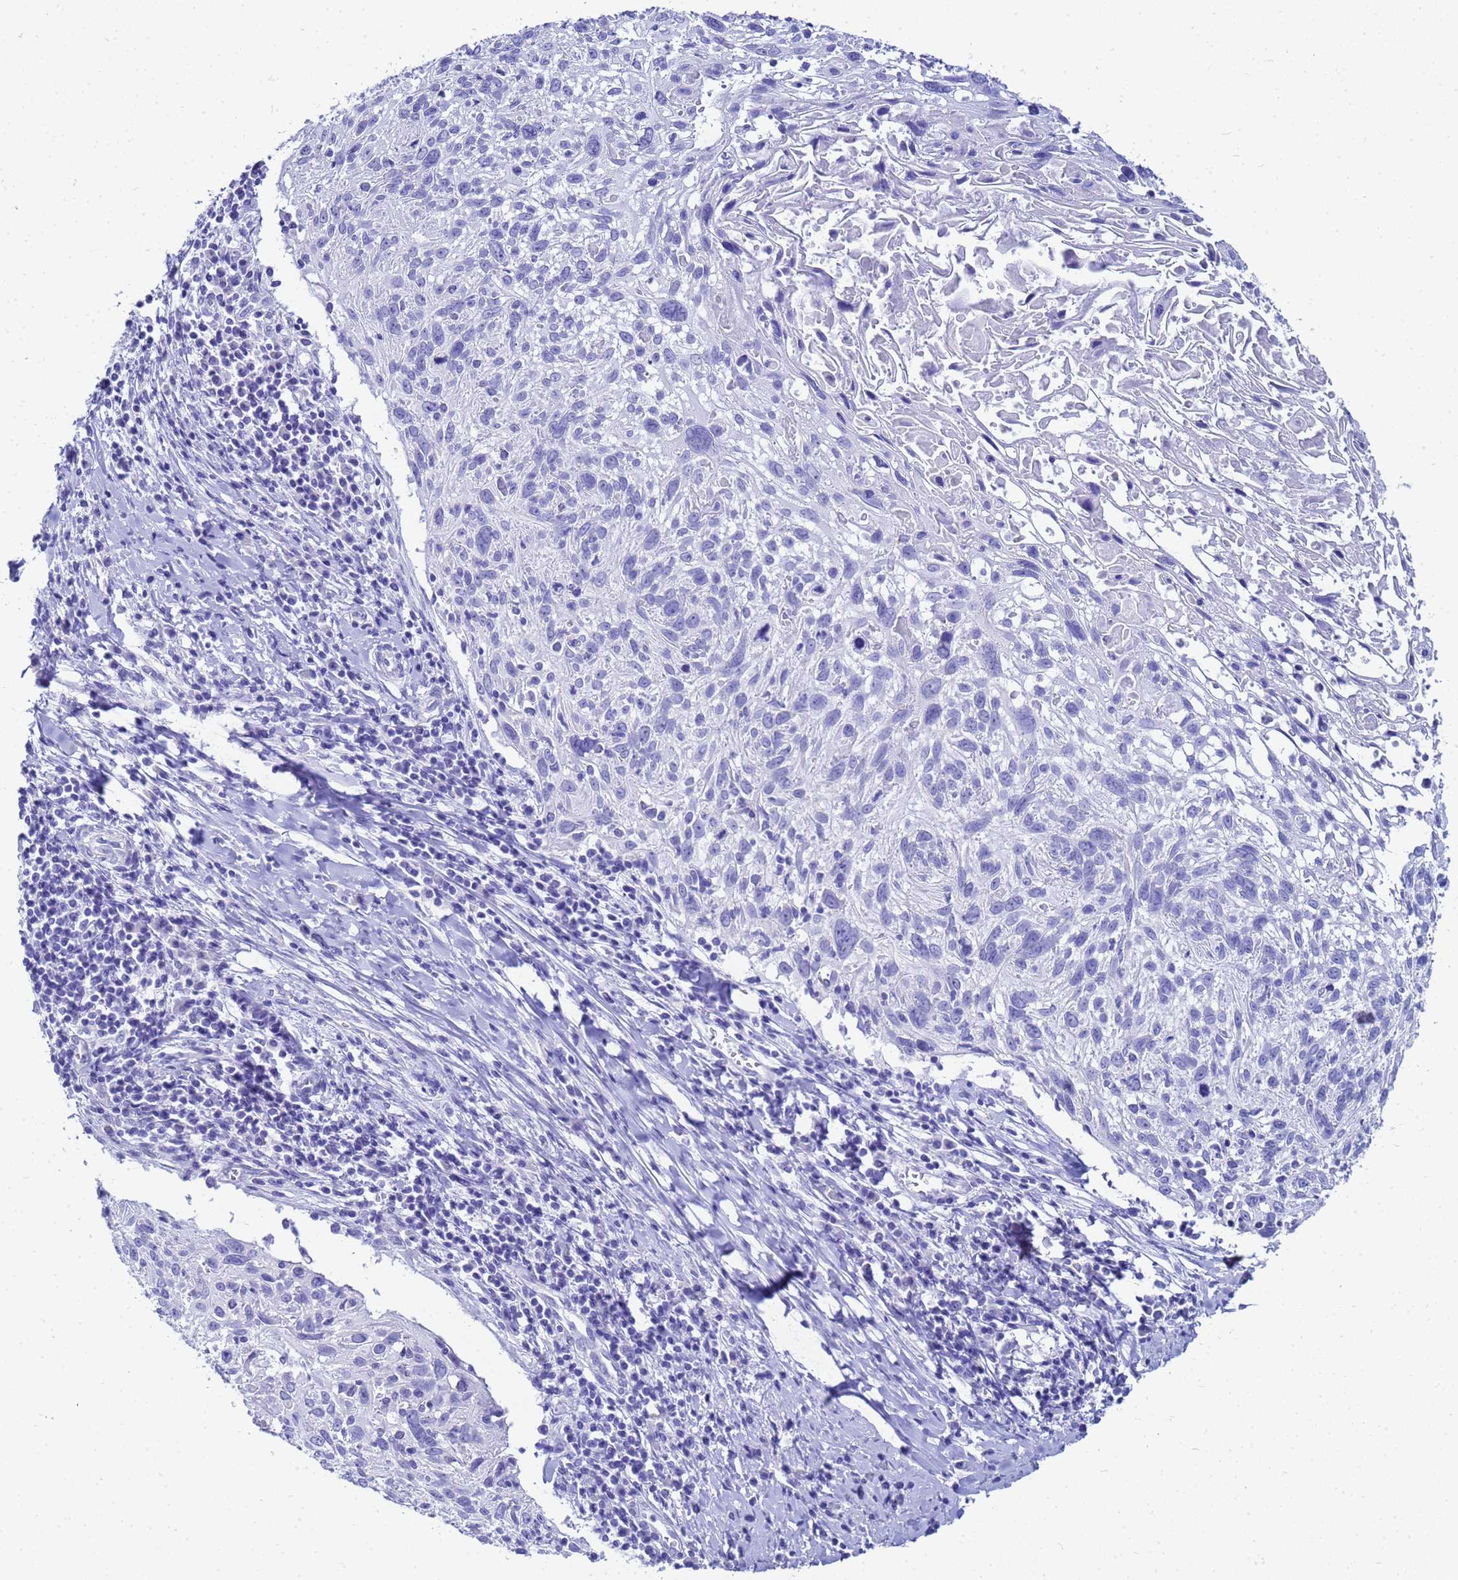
{"staining": {"intensity": "negative", "quantity": "none", "location": "none"}, "tissue": "cervical cancer", "cell_type": "Tumor cells", "image_type": "cancer", "snomed": [{"axis": "morphology", "description": "Squamous cell carcinoma, NOS"}, {"axis": "topography", "description": "Cervix"}], "caption": "Immunohistochemistry micrograph of neoplastic tissue: cervical cancer (squamous cell carcinoma) stained with DAB (3,3'-diaminobenzidine) demonstrates no significant protein positivity in tumor cells.", "gene": "CKB", "patient": {"sex": "female", "age": 51}}